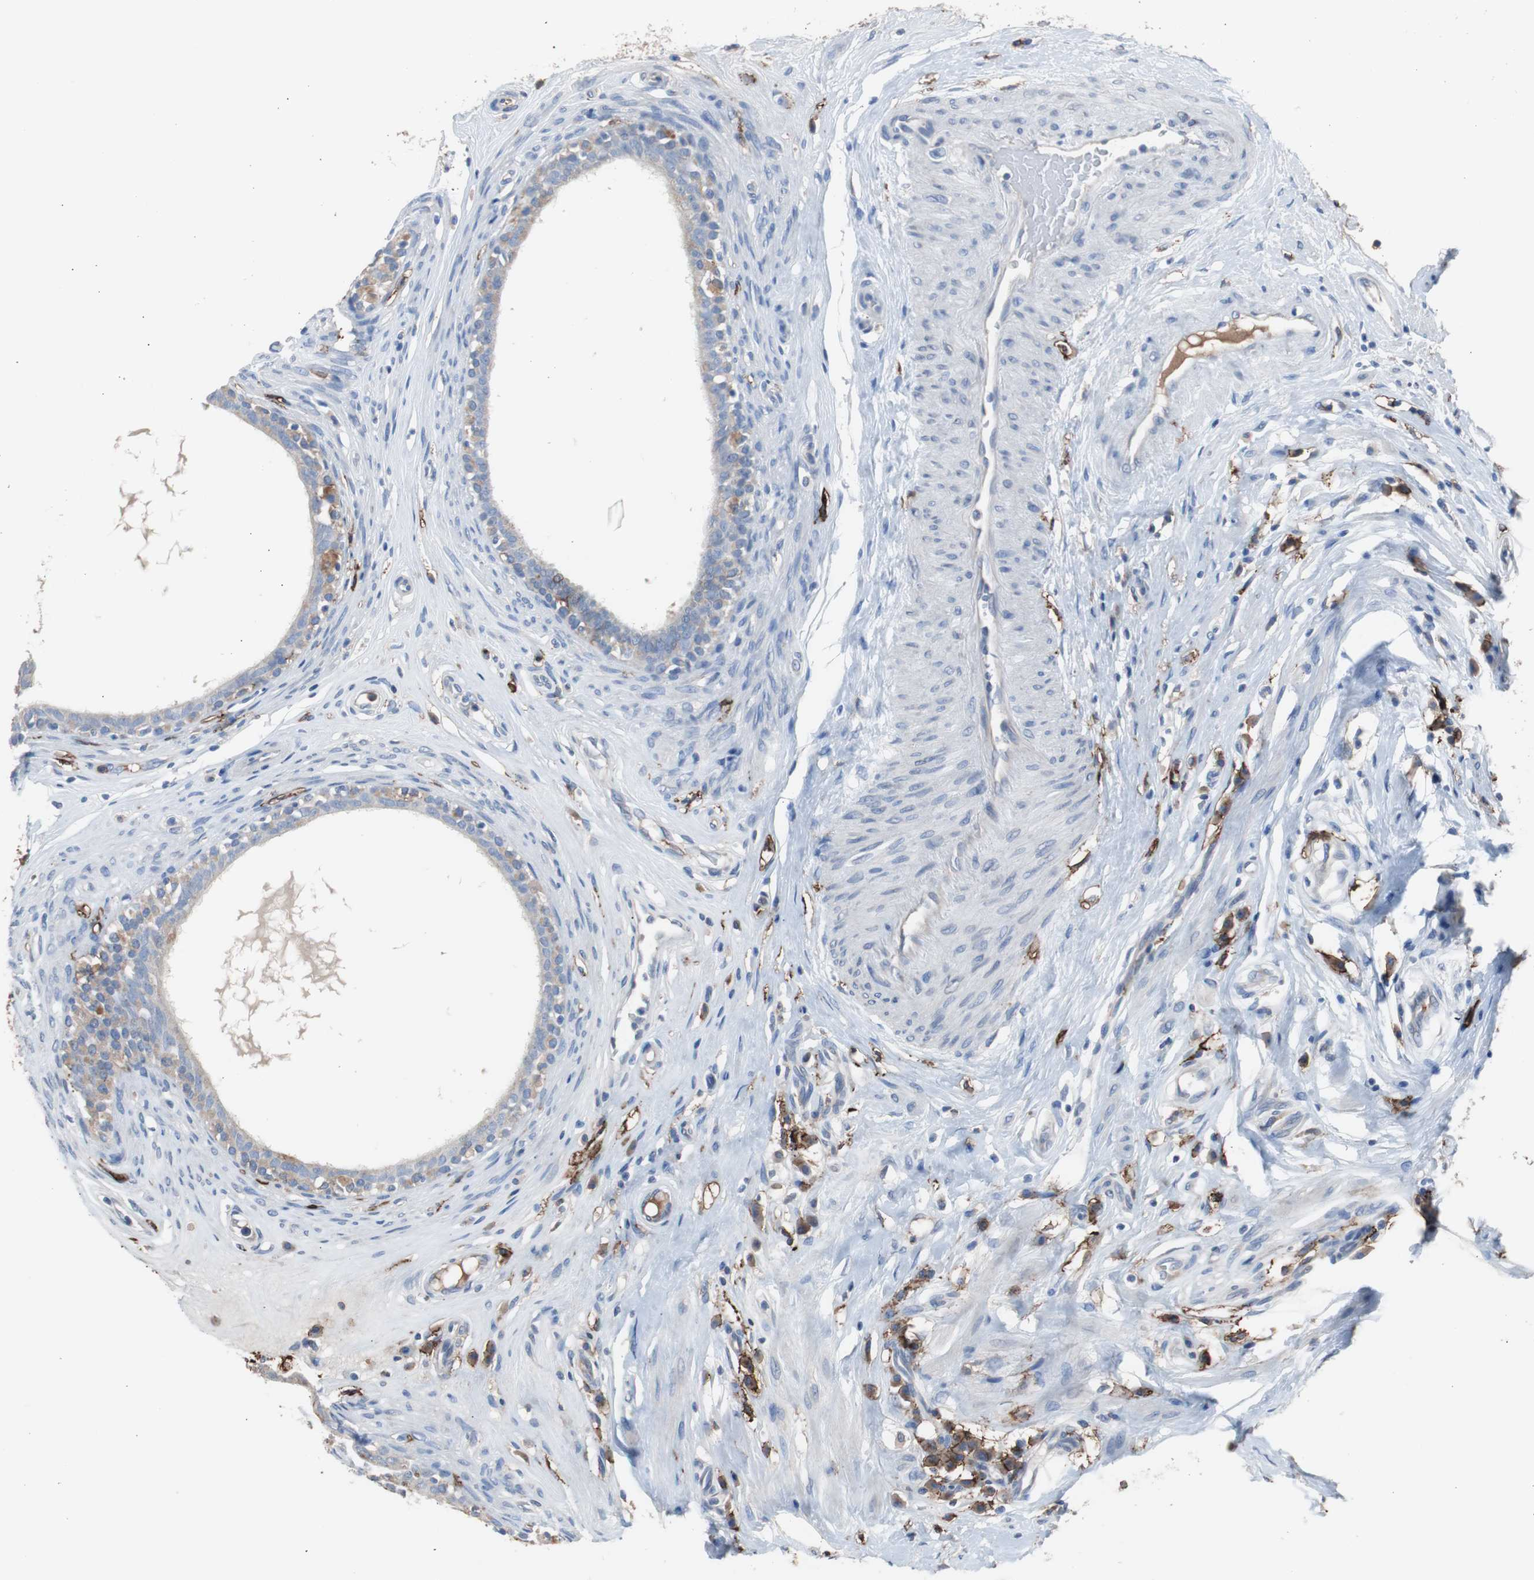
{"staining": {"intensity": "weak", "quantity": "25%-75%", "location": "cytoplasmic/membranous"}, "tissue": "epididymis", "cell_type": "Glandular cells", "image_type": "normal", "snomed": [{"axis": "morphology", "description": "Normal tissue, NOS"}, {"axis": "morphology", "description": "Inflammation, NOS"}, {"axis": "topography", "description": "Epididymis"}], "caption": "A low amount of weak cytoplasmic/membranous expression is appreciated in about 25%-75% of glandular cells in benign epididymis. (IHC, brightfield microscopy, high magnification).", "gene": "FCGR2B", "patient": {"sex": "male", "age": 84}}